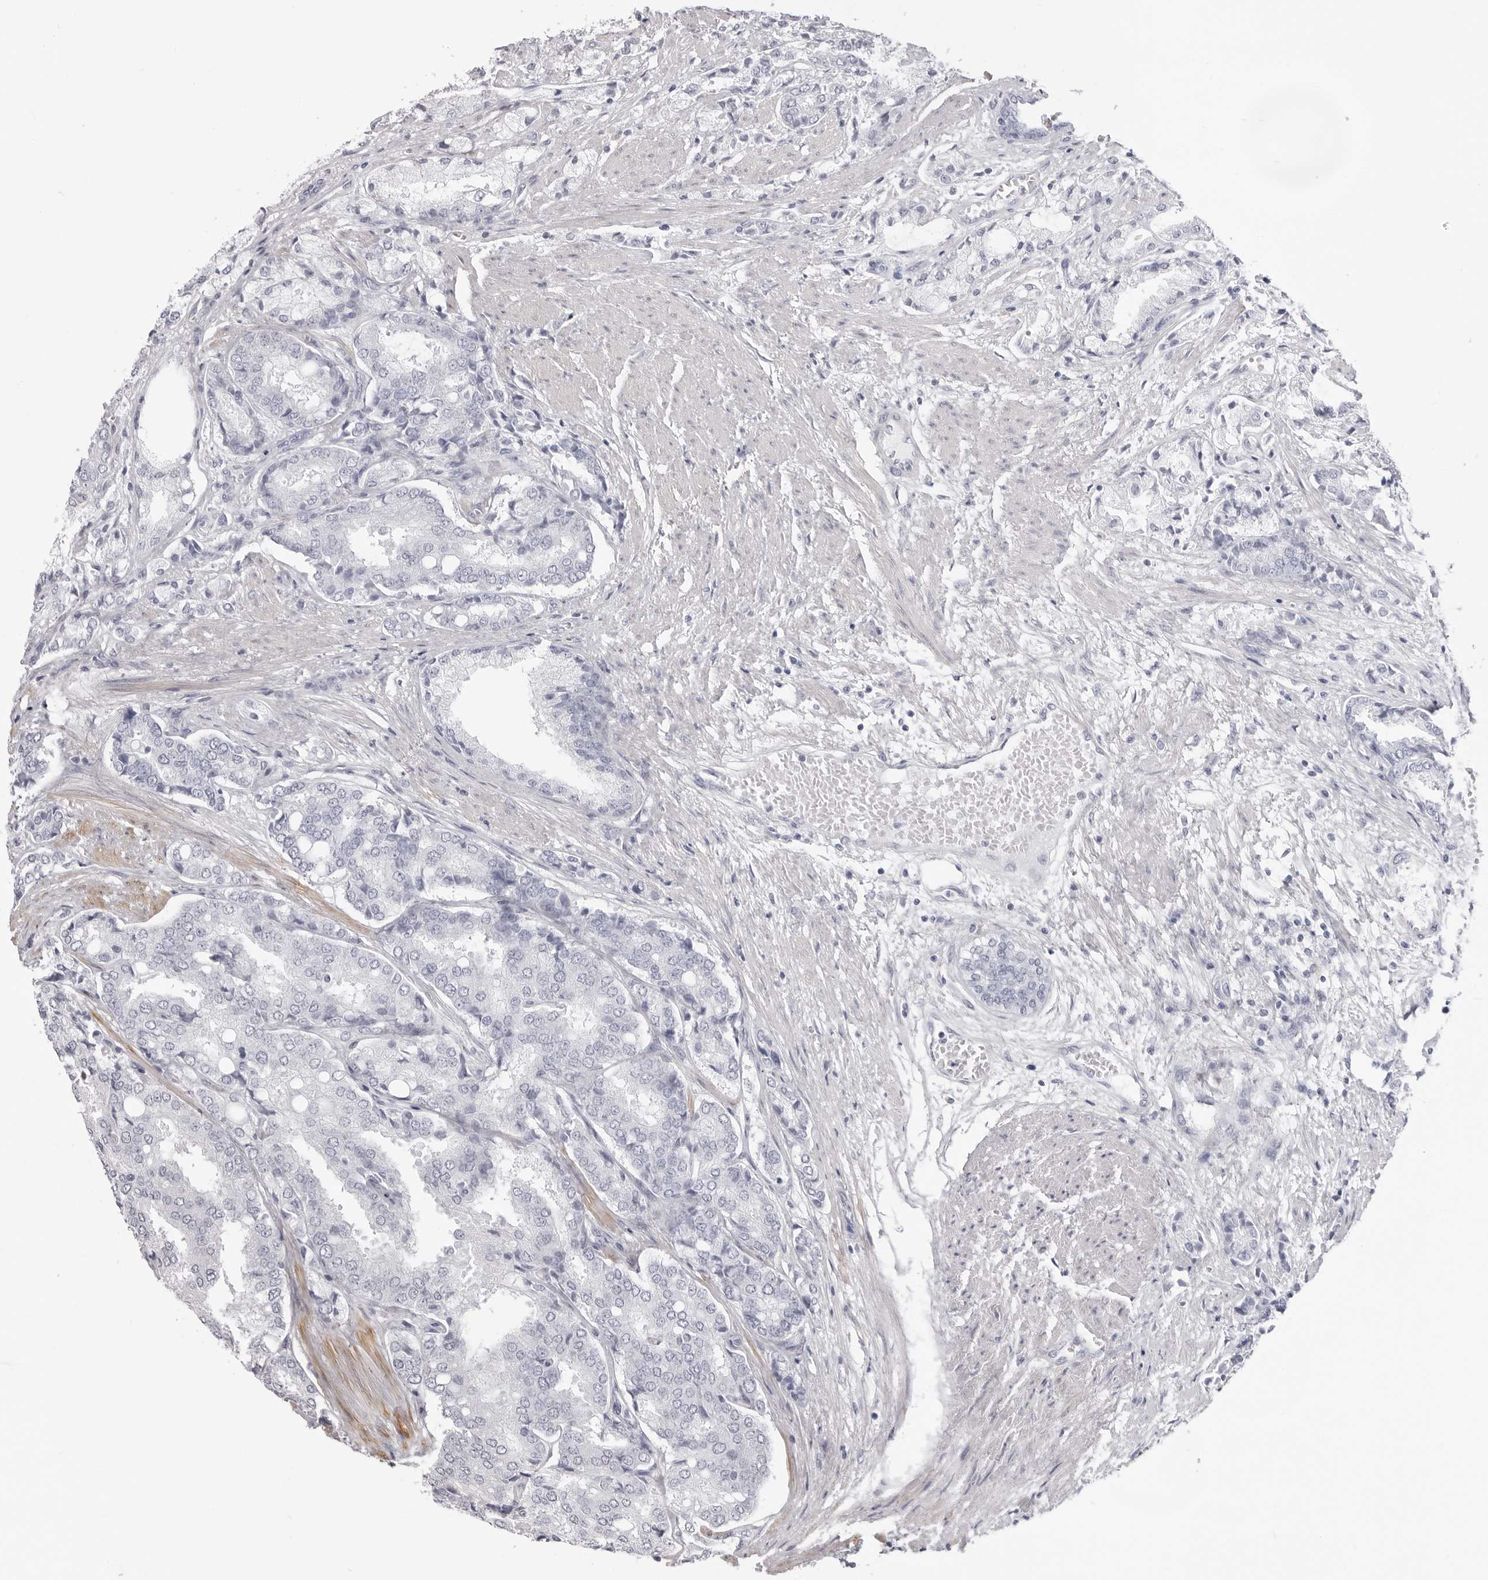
{"staining": {"intensity": "negative", "quantity": "none", "location": "none"}, "tissue": "prostate cancer", "cell_type": "Tumor cells", "image_type": "cancer", "snomed": [{"axis": "morphology", "description": "Adenocarcinoma, High grade"}, {"axis": "topography", "description": "Prostate"}], "caption": "Immunohistochemistry image of neoplastic tissue: prostate cancer stained with DAB displays no significant protein staining in tumor cells. (Immunohistochemistry (ihc), brightfield microscopy, high magnification).", "gene": "SRGAP2", "patient": {"sex": "male", "age": 50}}